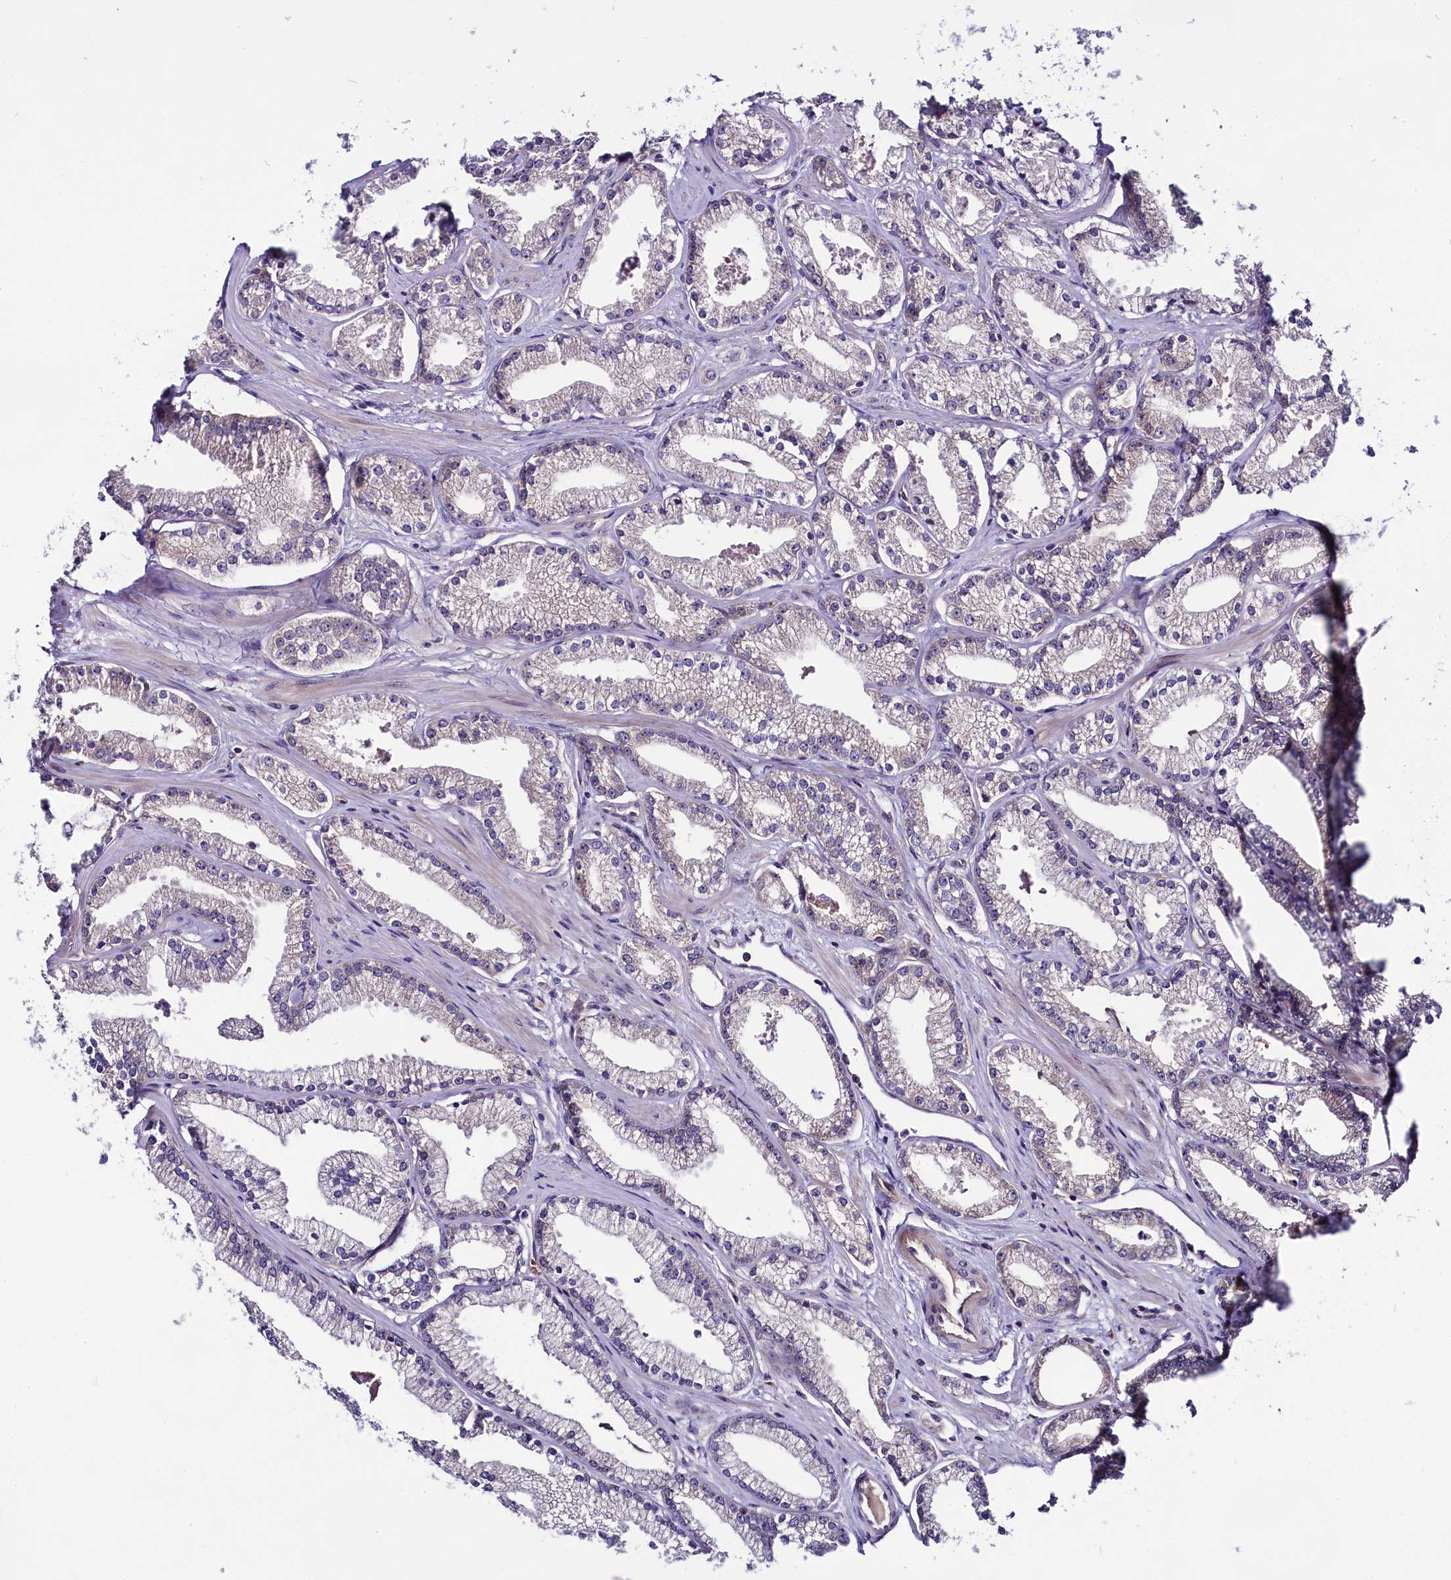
{"staining": {"intensity": "negative", "quantity": "none", "location": "none"}, "tissue": "prostate cancer", "cell_type": "Tumor cells", "image_type": "cancer", "snomed": [{"axis": "morphology", "description": "Adenocarcinoma, High grade"}, {"axis": "topography", "description": "Prostate"}], "caption": "Immunohistochemistry micrograph of adenocarcinoma (high-grade) (prostate) stained for a protein (brown), which exhibits no expression in tumor cells. (DAB IHC with hematoxylin counter stain).", "gene": "C9orf40", "patient": {"sex": "male", "age": 67}}